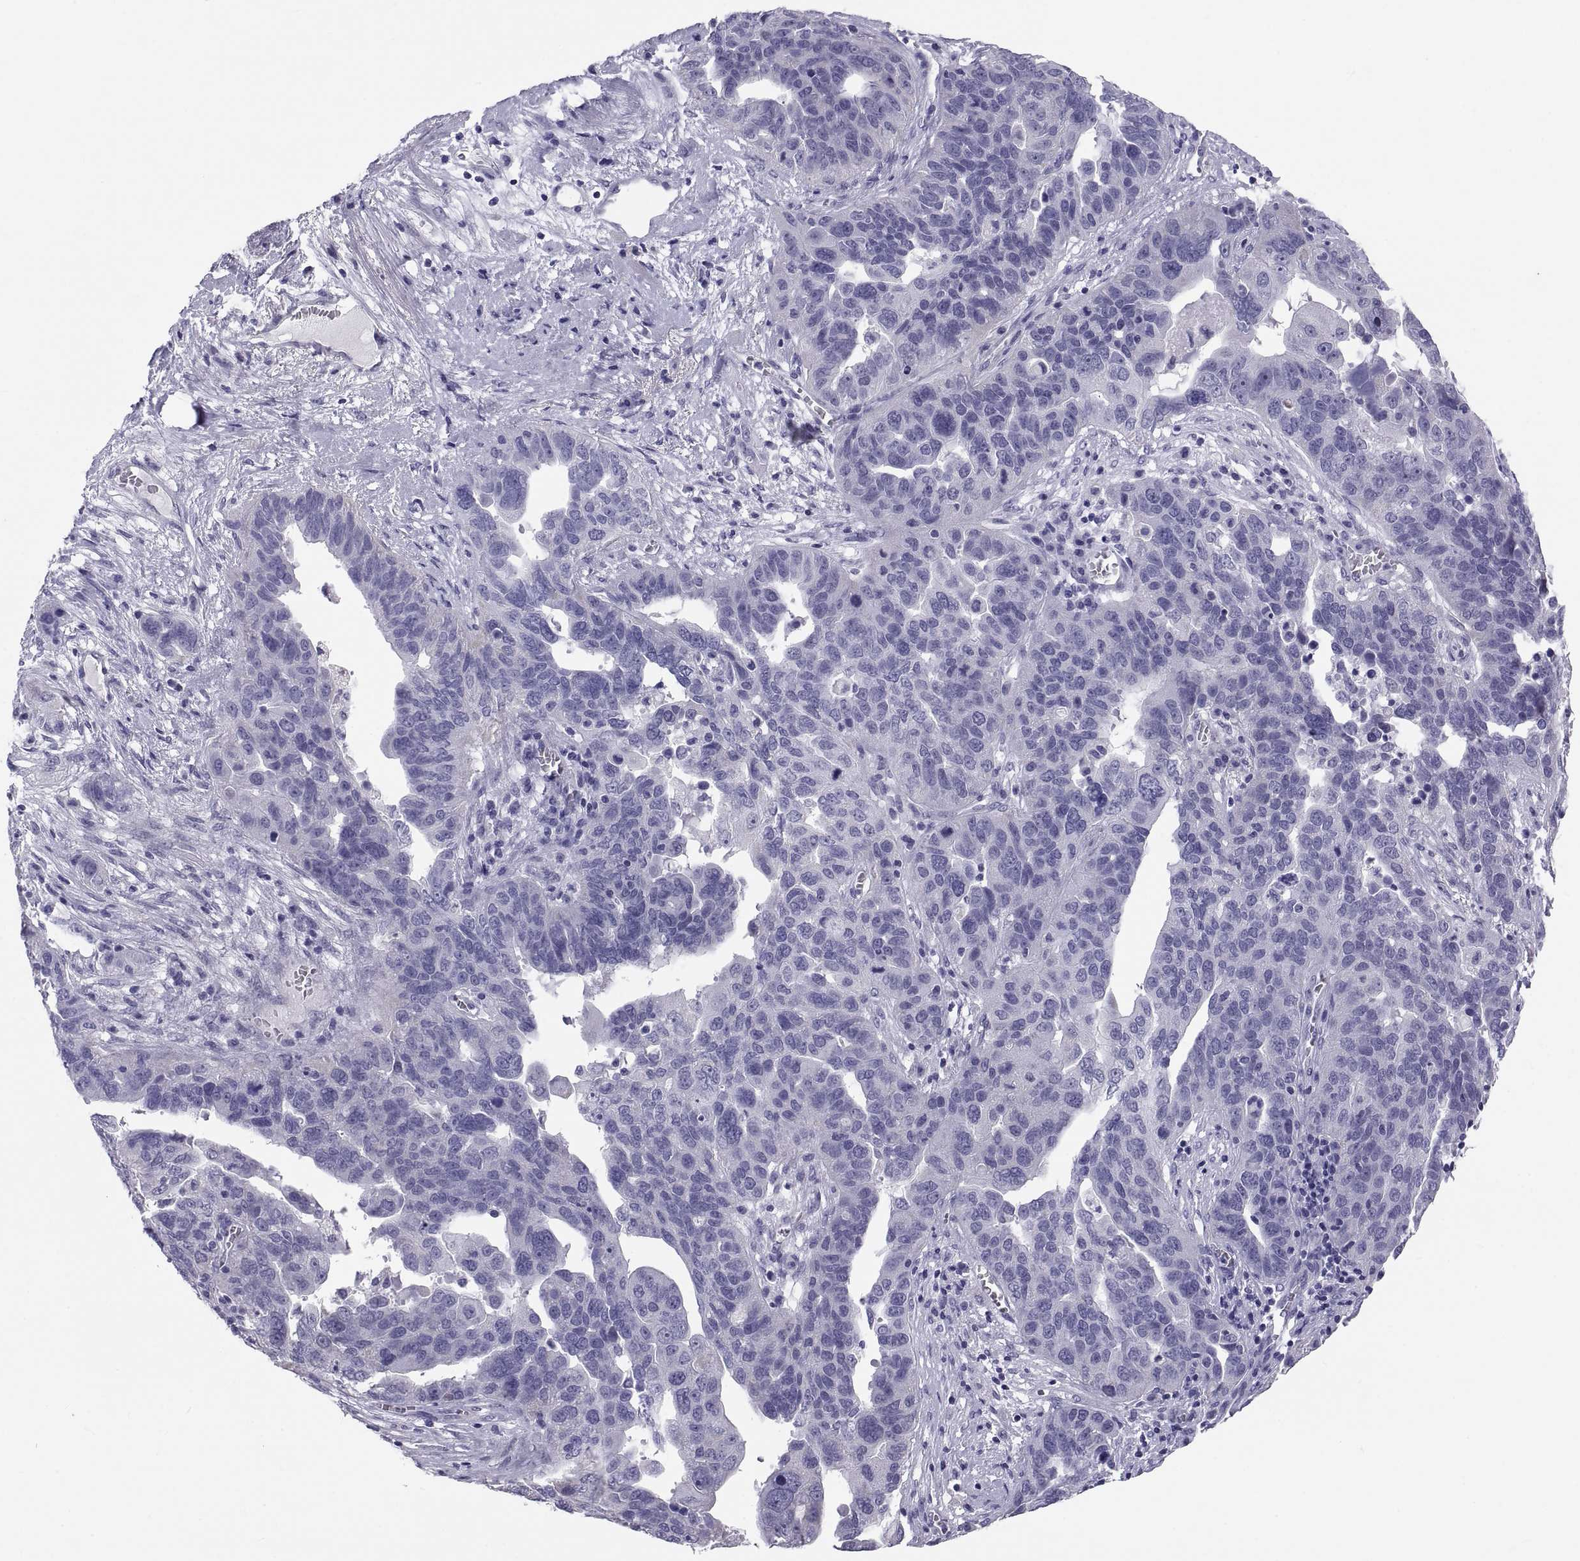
{"staining": {"intensity": "negative", "quantity": "none", "location": "none"}, "tissue": "ovarian cancer", "cell_type": "Tumor cells", "image_type": "cancer", "snomed": [{"axis": "morphology", "description": "Carcinoma, endometroid"}, {"axis": "topography", "description": "Soft tissue"}, {"axis": "topography", "description": "Ovary"}], "caption": "IHC of ovarian cancer (endometroid carcinoma) reveals no expression in tumor cells.", "gene": "FAM170A", "patient": {"sex": "female", "age": 52}}